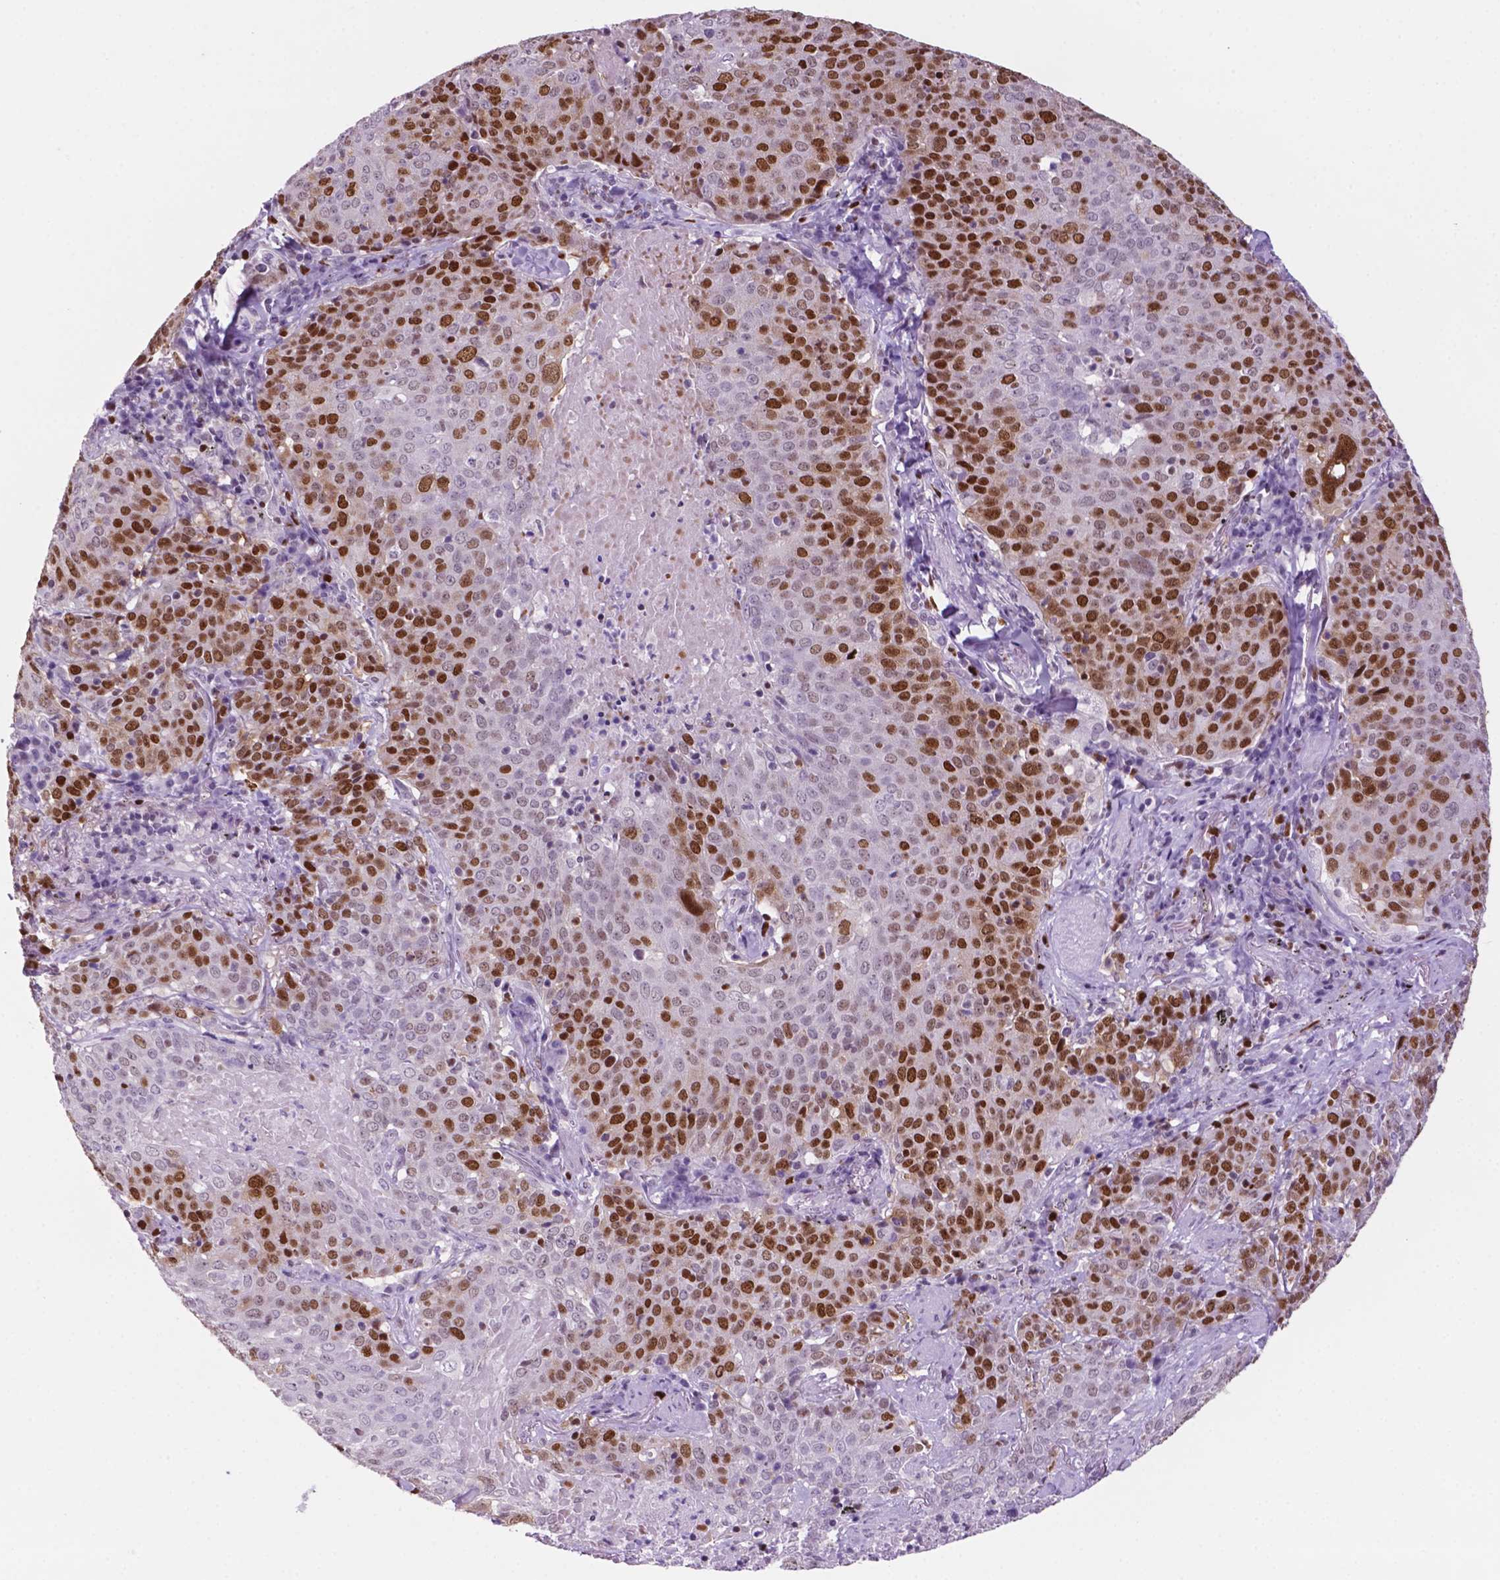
{"staining": {"intensity": "moderate", "quantity": "25%-75%", "location": "nuclear"}, "tissue": "lung cancer", "cell_type": "Tumor cells", "image_type": "cancer", "snomed": [{"axis": "morphology", "description": "Squamous cell carcinoma, NOS"}, {"axis": "topography", "description": "Lung"}], "caption": "This histopathology image shows immunohistochemistry (IHC) staining of lung squamous cell carcinoma, with medium moderate nuclear staining in about 25%-75% of tumor cells.", "gene": "NCAPH2", "patient": {"sex": "male", "age": 82}}